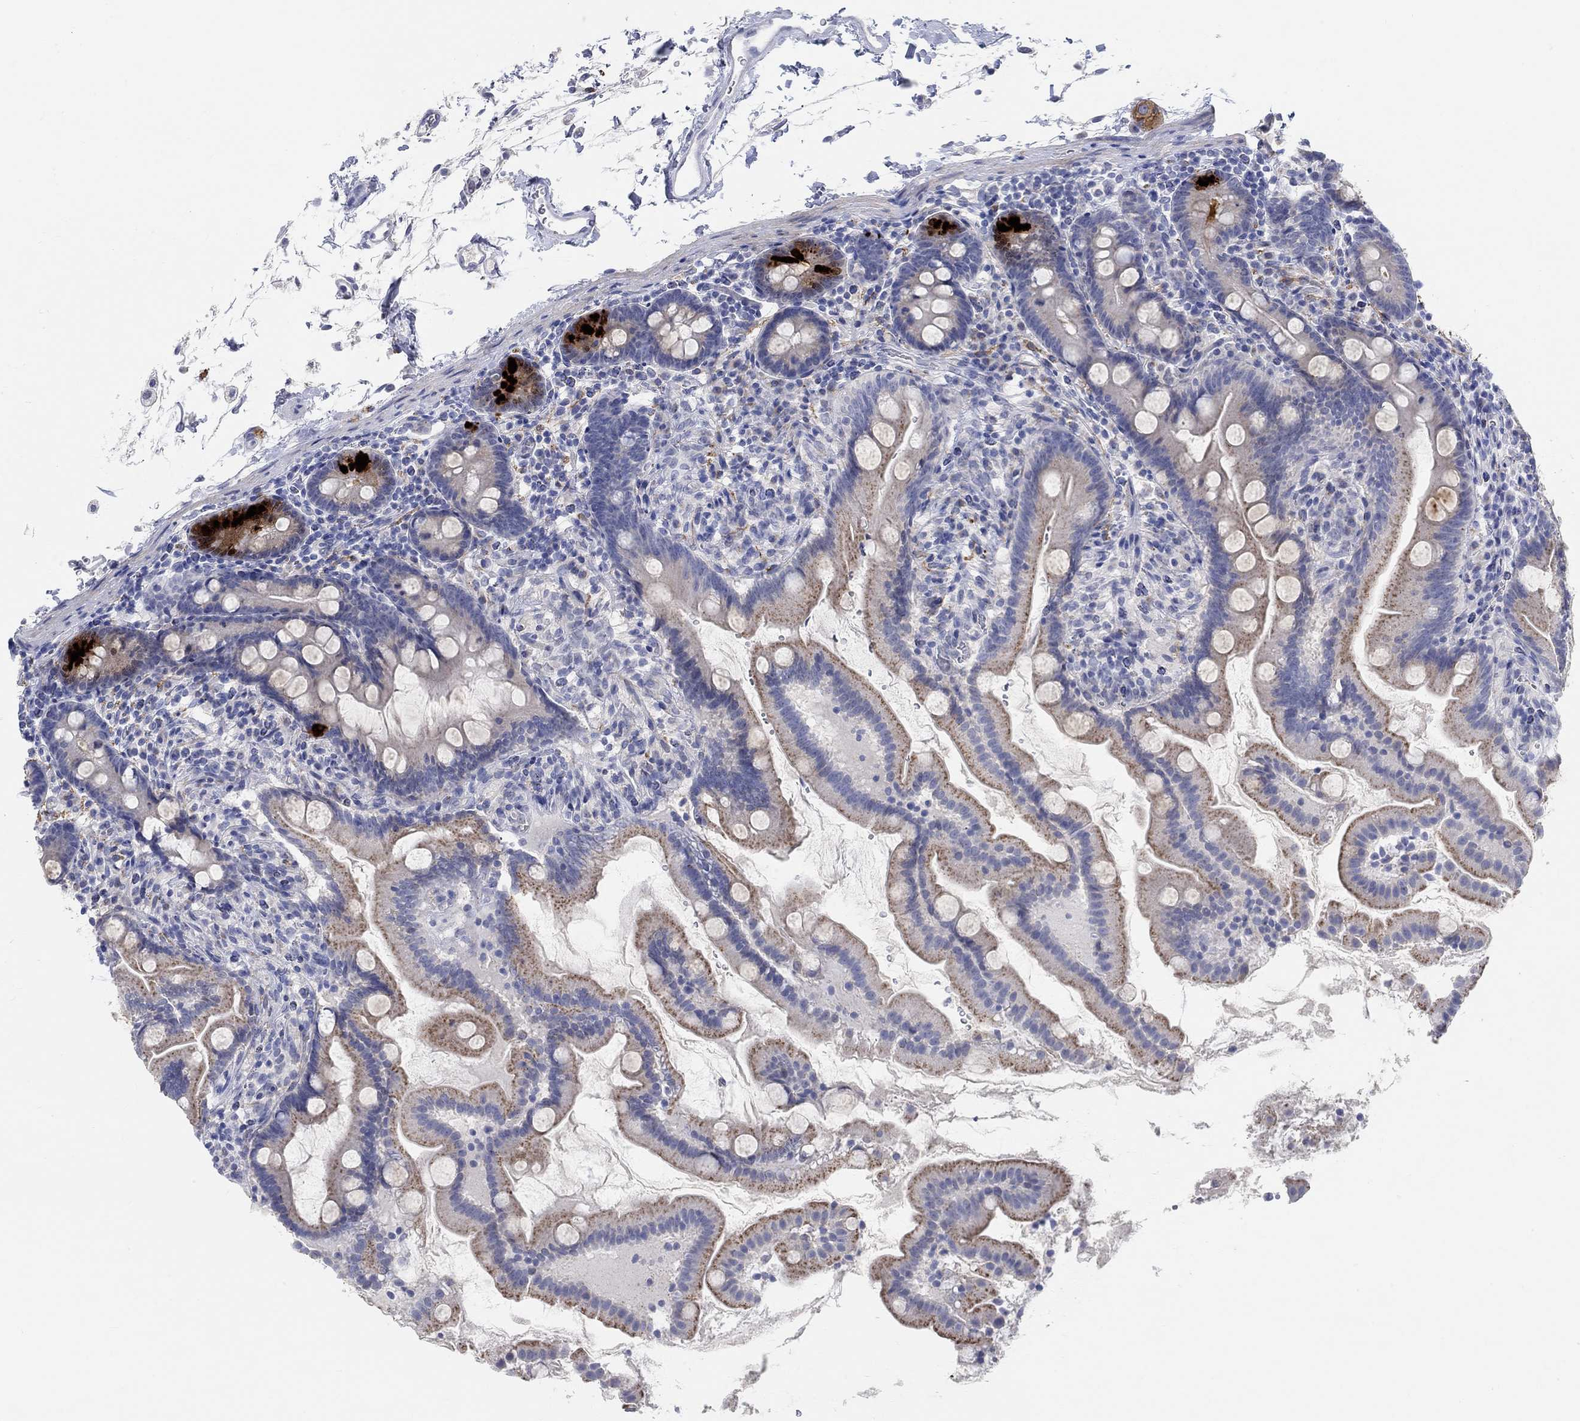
{"staining": {"intensity": "strong", "quantity": "<25%", "location": "cytoplasmic/membranous"}, "tissue": "small intestine", "cell_type": "Glandular cells", "image_type": "normal", "snomed": [{"axis": "morphology", "description": "Normal tissue, NOS"}, {"axis": "topography", "description": "Small intestine"}], "caption": "Protein expression analysis of benign small intestine displays strong cytoplasmic/membranous staining in approximately <25% of glandular cells. The staining is performed using DAB brown chromogen to label protein expression. The nuclei are counter-stained blue using hematoxylin.", "gene": "NAV3", "patient": {"sex": "female", "age": 44}}